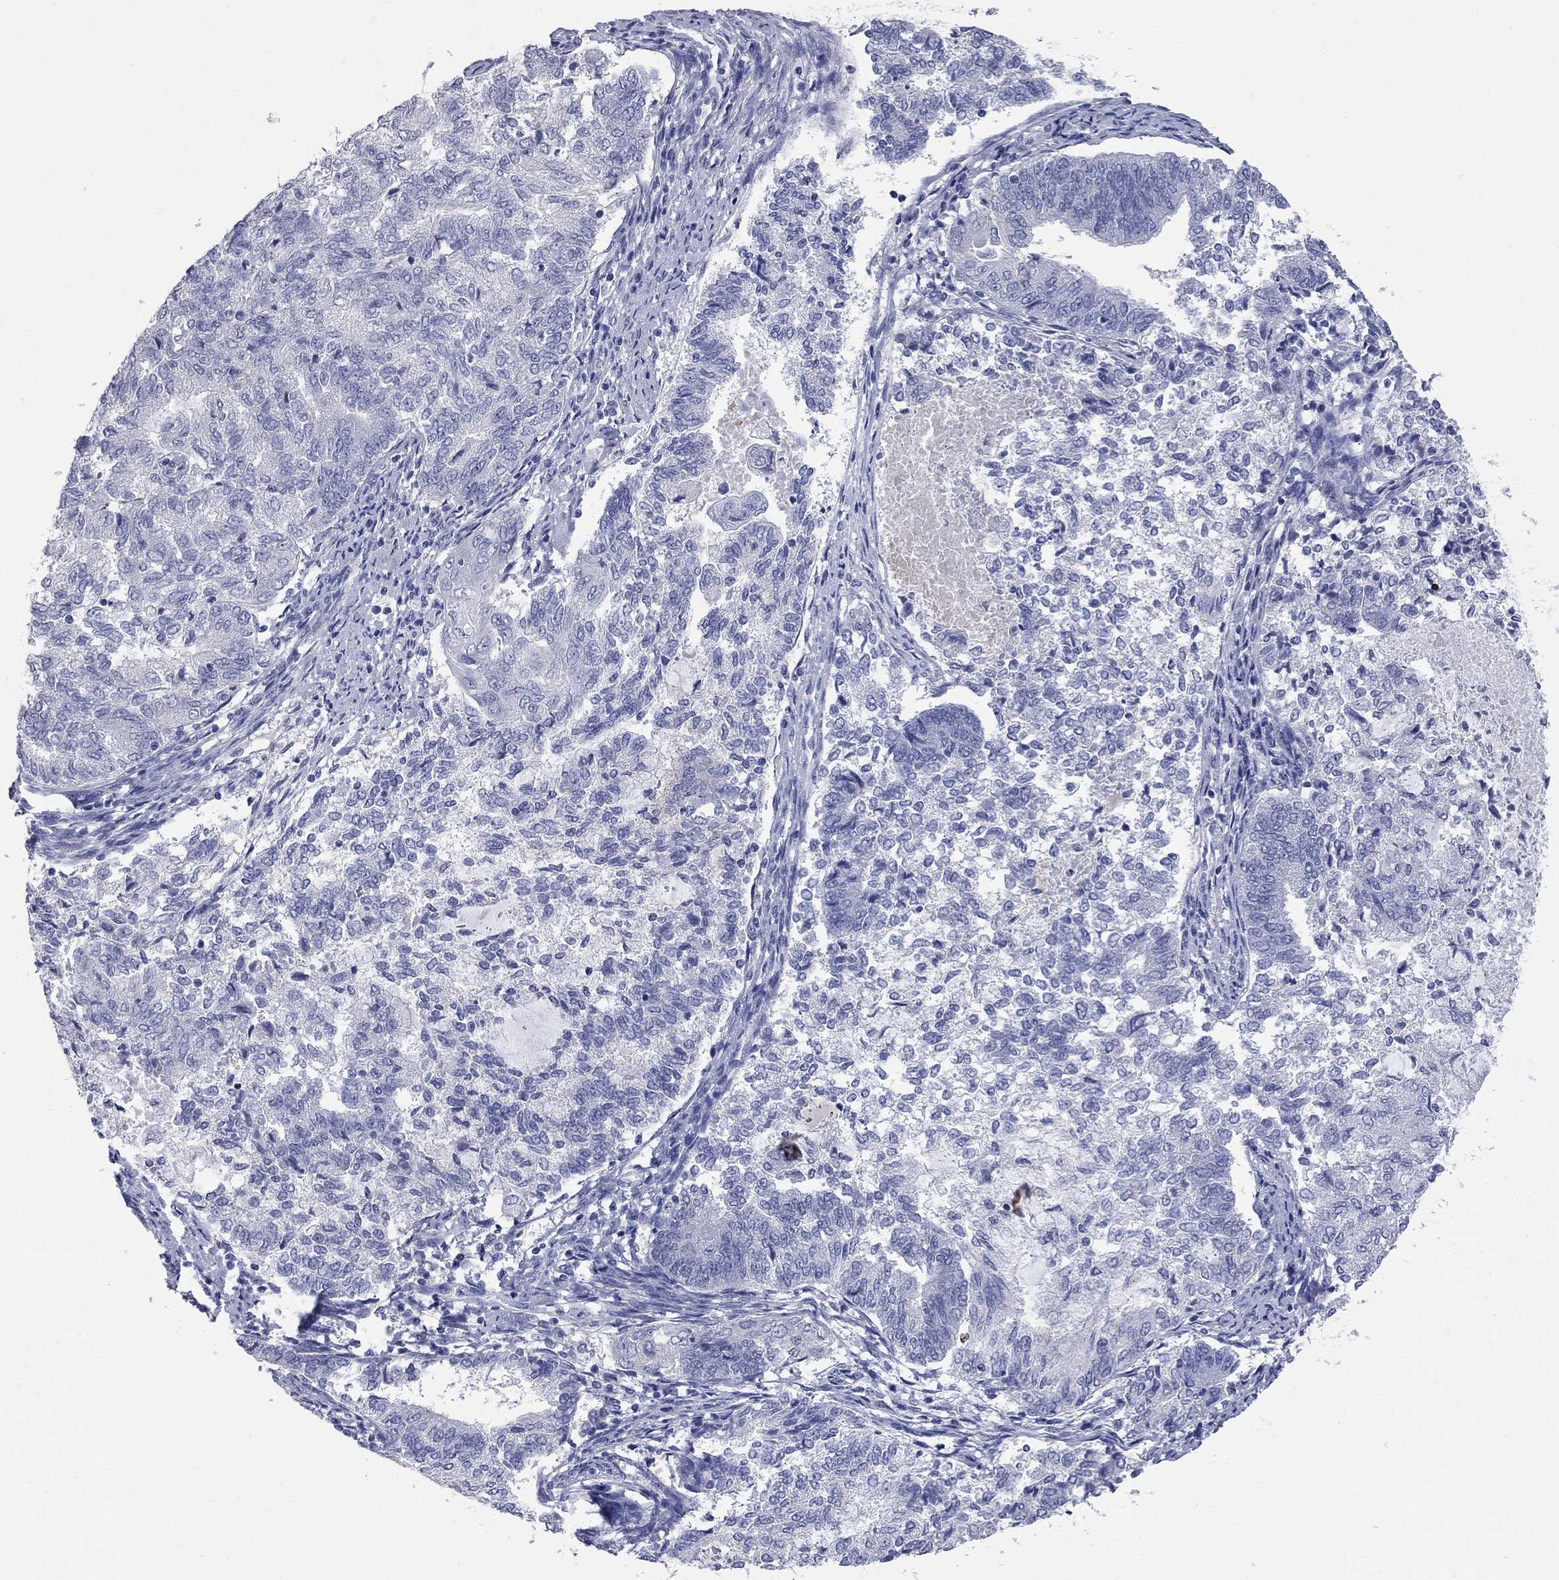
{"staining": {"intensity": "negative", "quantity": "none", "location": "none"}, "tissue": "endometrial cancer", "cell_type": "Tumor cells", "image_type": "cancer", "snomed": [{"axis": "morphology", "description": "Adenocarcinoma, NOS"}, {"axis": "topography", "description": "Endometrium"}], "caption": "Tumor cells show no significant staining in endometrial cancer.", "gene": "FAM221B", "patient": {"sex": "female", "age": 65}}